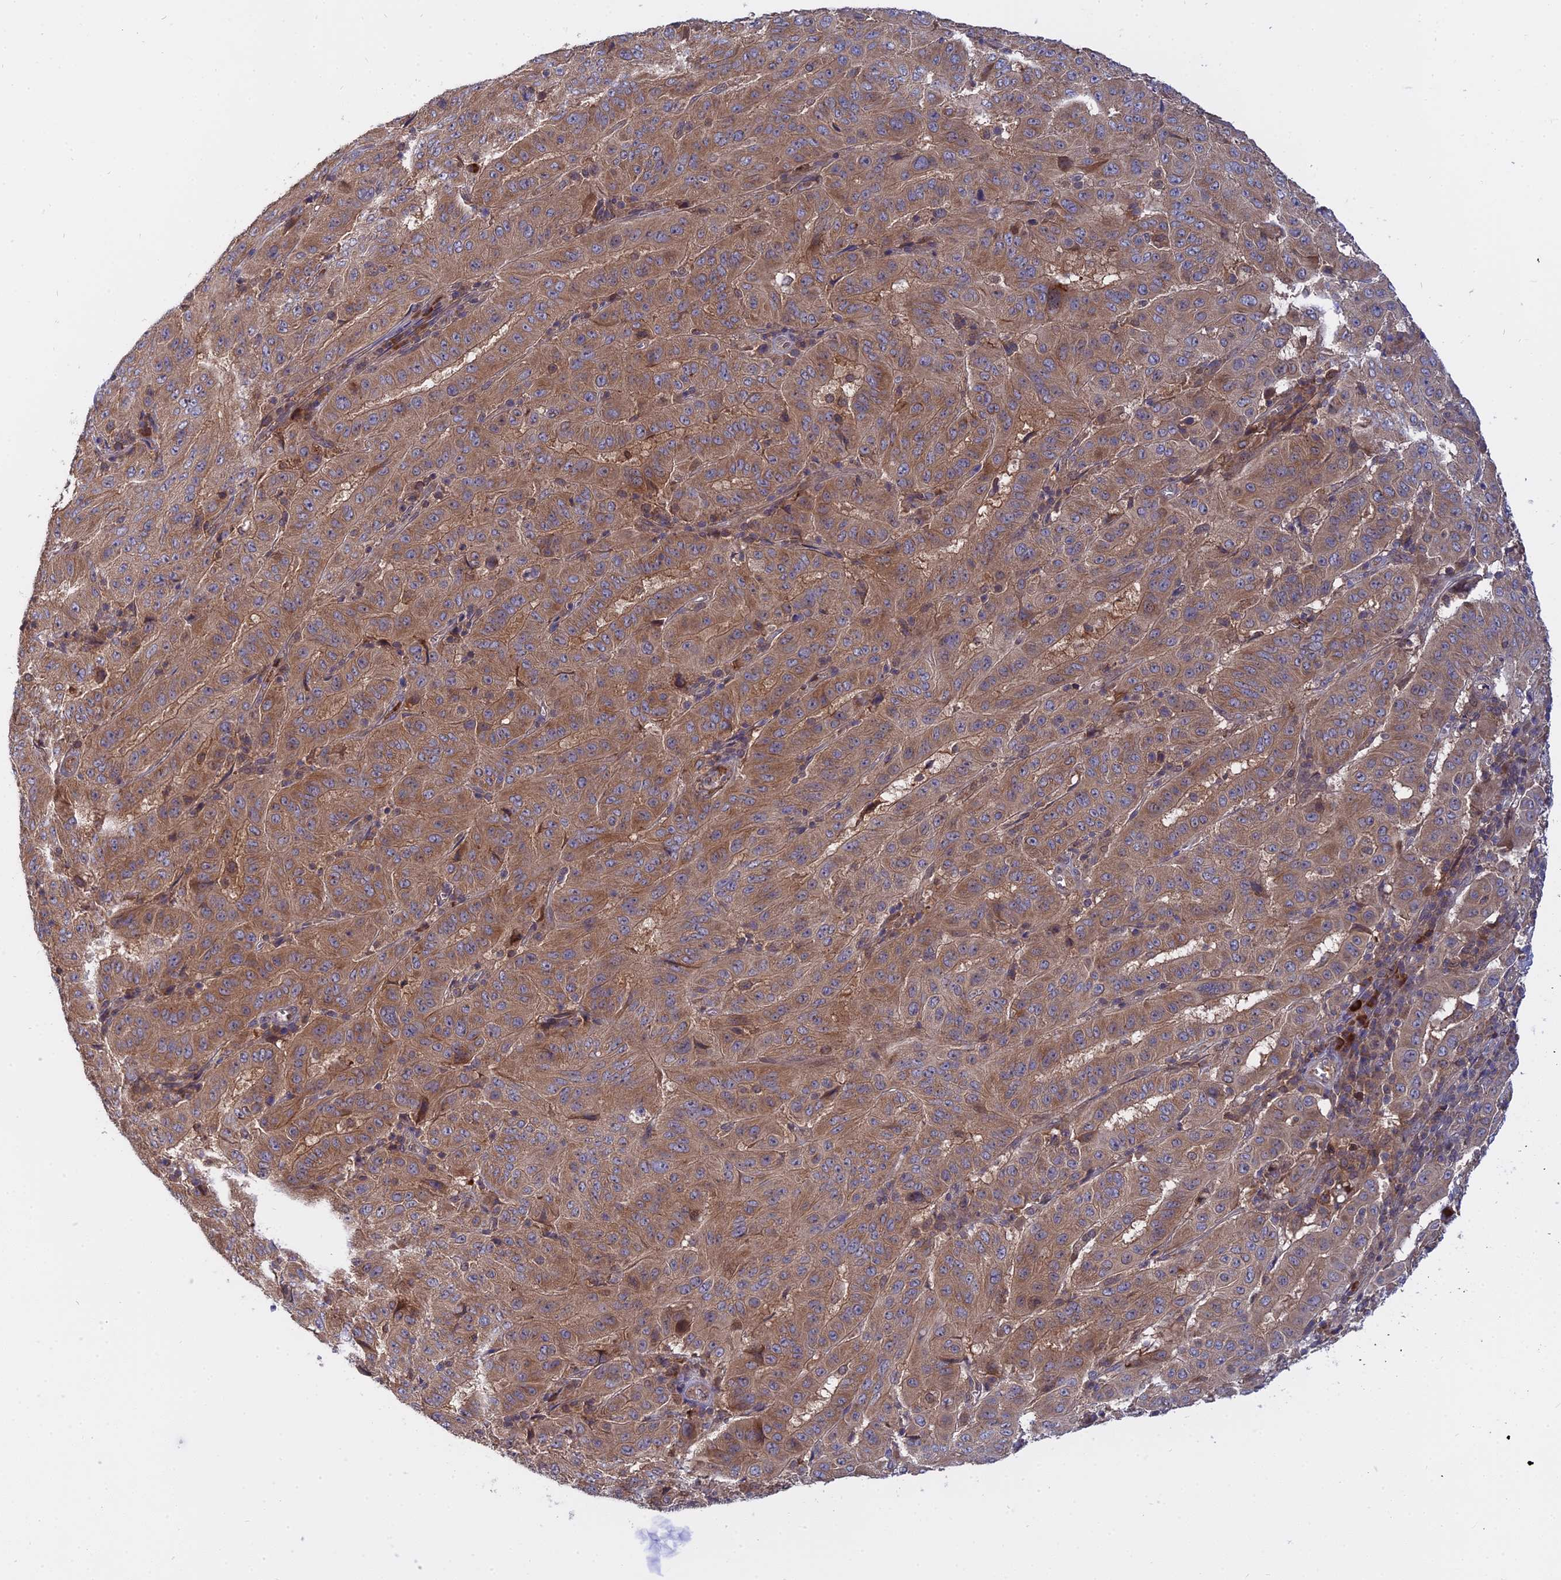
{"staining": {"intensity": "moderate", "quantity": ">75%", "location": "cytoplasmic/membranous"}, "tissue": "pancreatic cancer", "cell_type": "Tumor cells", "image_type": "cancer", "snomed": [{"axis": "morphology", "description": "Adenocarcinoma, NOS"}, {"axis": "topography", "description": "Pancreas"}], "caption": "Tumor cells demonstrate medium levels of moderate cytoplasmic/membranous expression in about >75% of cells in human pancreatic cancer.", "gene": "IL21R", "patient": {"sex": "male", "age": 63}}